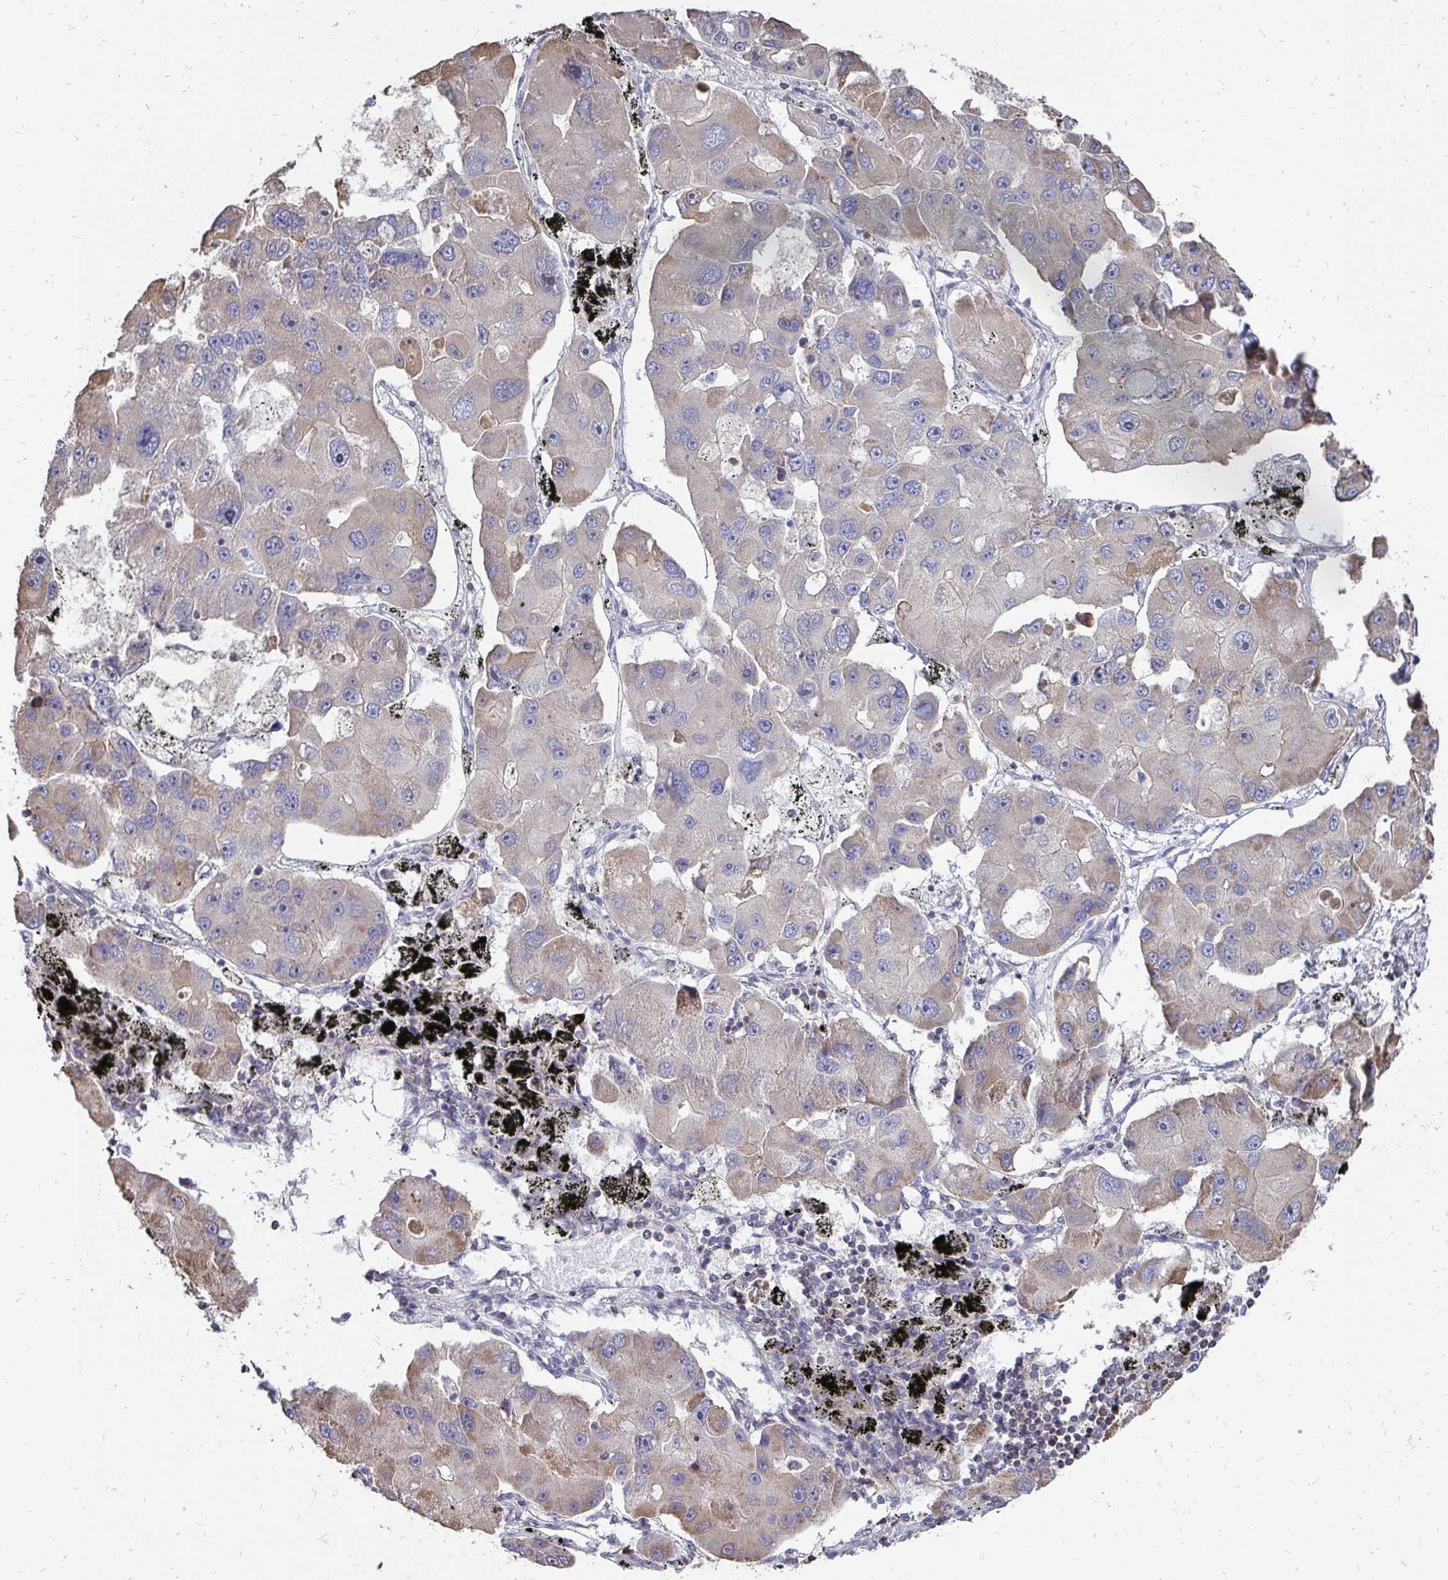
{"staining": {"intensity": "weak", "quantity": "25%-75%", "location": "cytoplasmic/membranous"}, "tissue": "lung cancer", "cell_type": "Tumor cells", "image_type": "cancer", "snomed": [{"axis": "morphology", "description": "Adenocarcinoma, NOS"}, {"axis": "topography", "description": "Lung"}], "caption": "Immunohistochemical staining of human adenocarcinoma (lung) demonstrates low levels of weak cytoplasmic/membranous protein staining in about 25%-75% of tumor cells. The staining is performed using DAB (3,3'-diaminobenzidine) brown chromogen to label protein expression. The nuclei are counter-stained blue using hematoxylin.", "gene": "DNAJA2", "patient": {"sex": "female", "age": 54}}